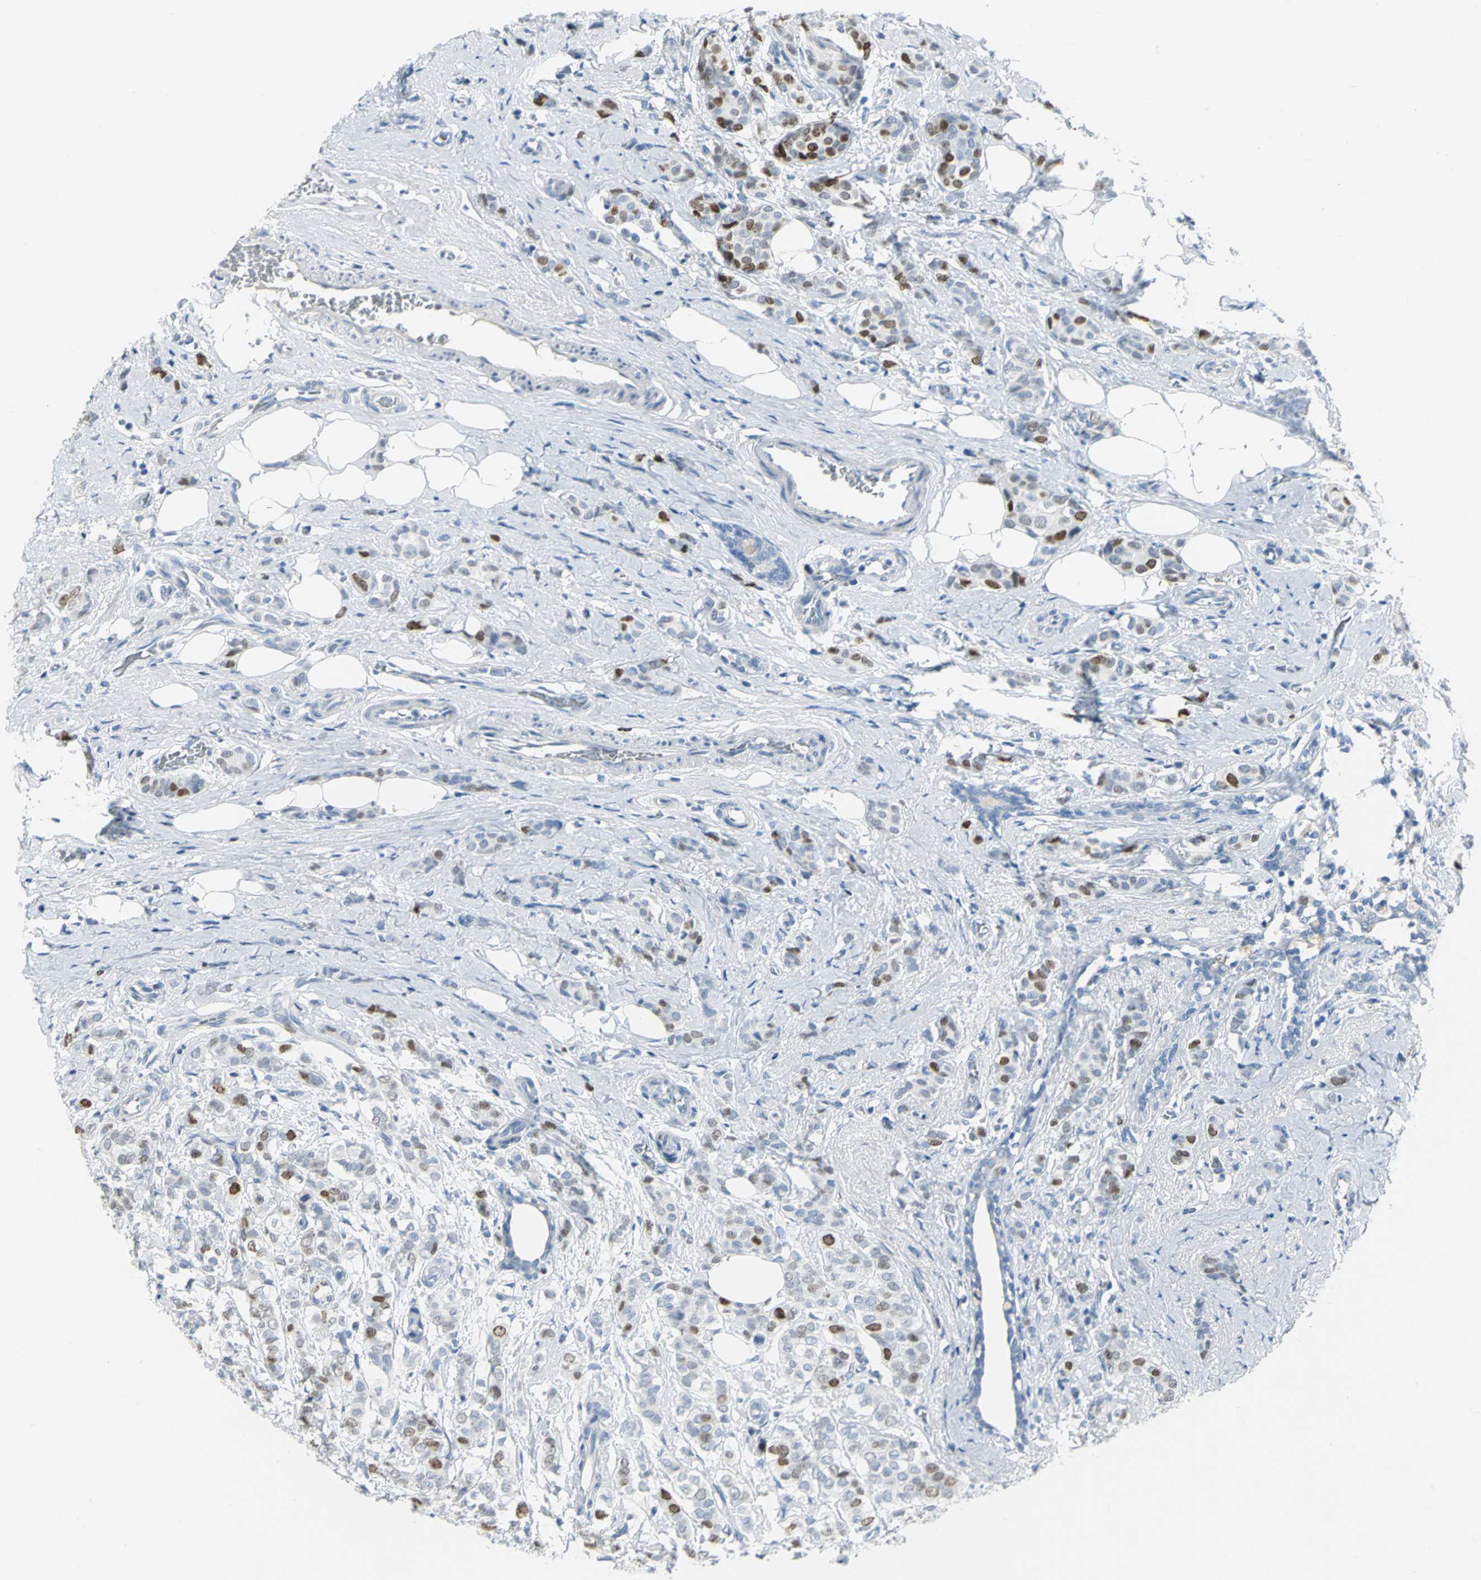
{"staining": {"intensity": "moderate", "quantity": "25%-75%", "location": "nuclear"}, "tissue": "breast cancer", "cell_type": "Tumor cells", "image_type": "cancer", "snomed": [{"axis": "morphology", "description": "Lobular carcinoma"}, {"axis": "topography", "description": "Breast"}], "caption": "IHC (DAB) staining of human lobular carcinoma (breast) displays moderate nuclear protein staining in approximately 25%-75% of tumor cells.", "gene": "MCM3", "patient": {"sex": "female", "age": 60}}